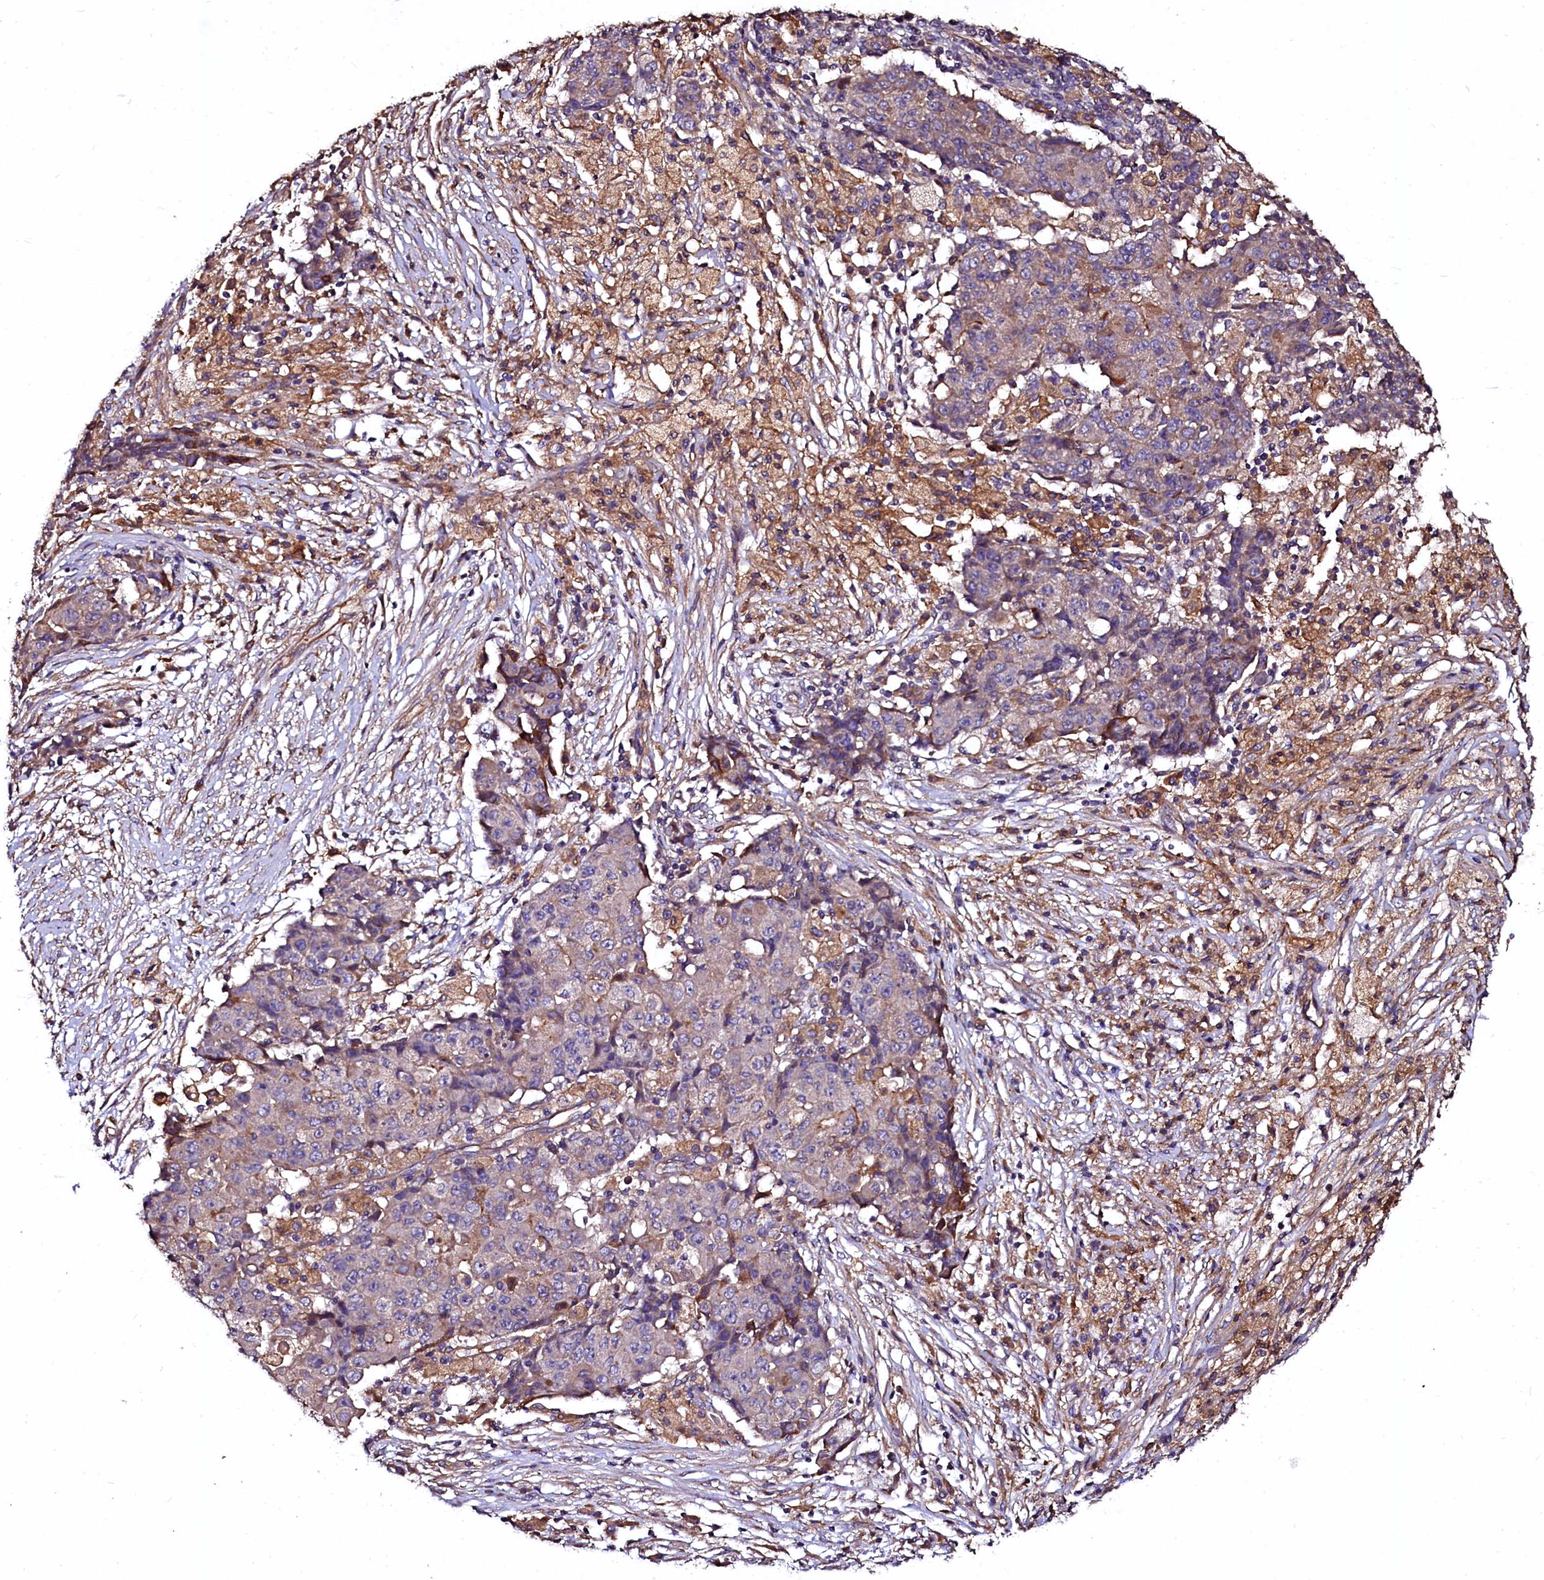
{"staining": {"intensity": "weak", "quantity": "<25%", "location": "cytoplasmic/membranous"}, "tissue": "ovarian cancer", "cell_type": "Tumor cells", "image_type": "cancer", "snomed": [{"axis": "morphology", "description": "Carcinoma, endometroid"}, {"axis": "topography", "description": "Ovary"}], "caption": "Immunohistochemistry (IHC) photomicrograph of neoplastic tissue: human ovarian cancer (endometroid carcinoma) stained with DAB reveals no significant protein expression in tumor cells.", "gene": "APPL2", "patient": {"sex": "female", "age": 42}}